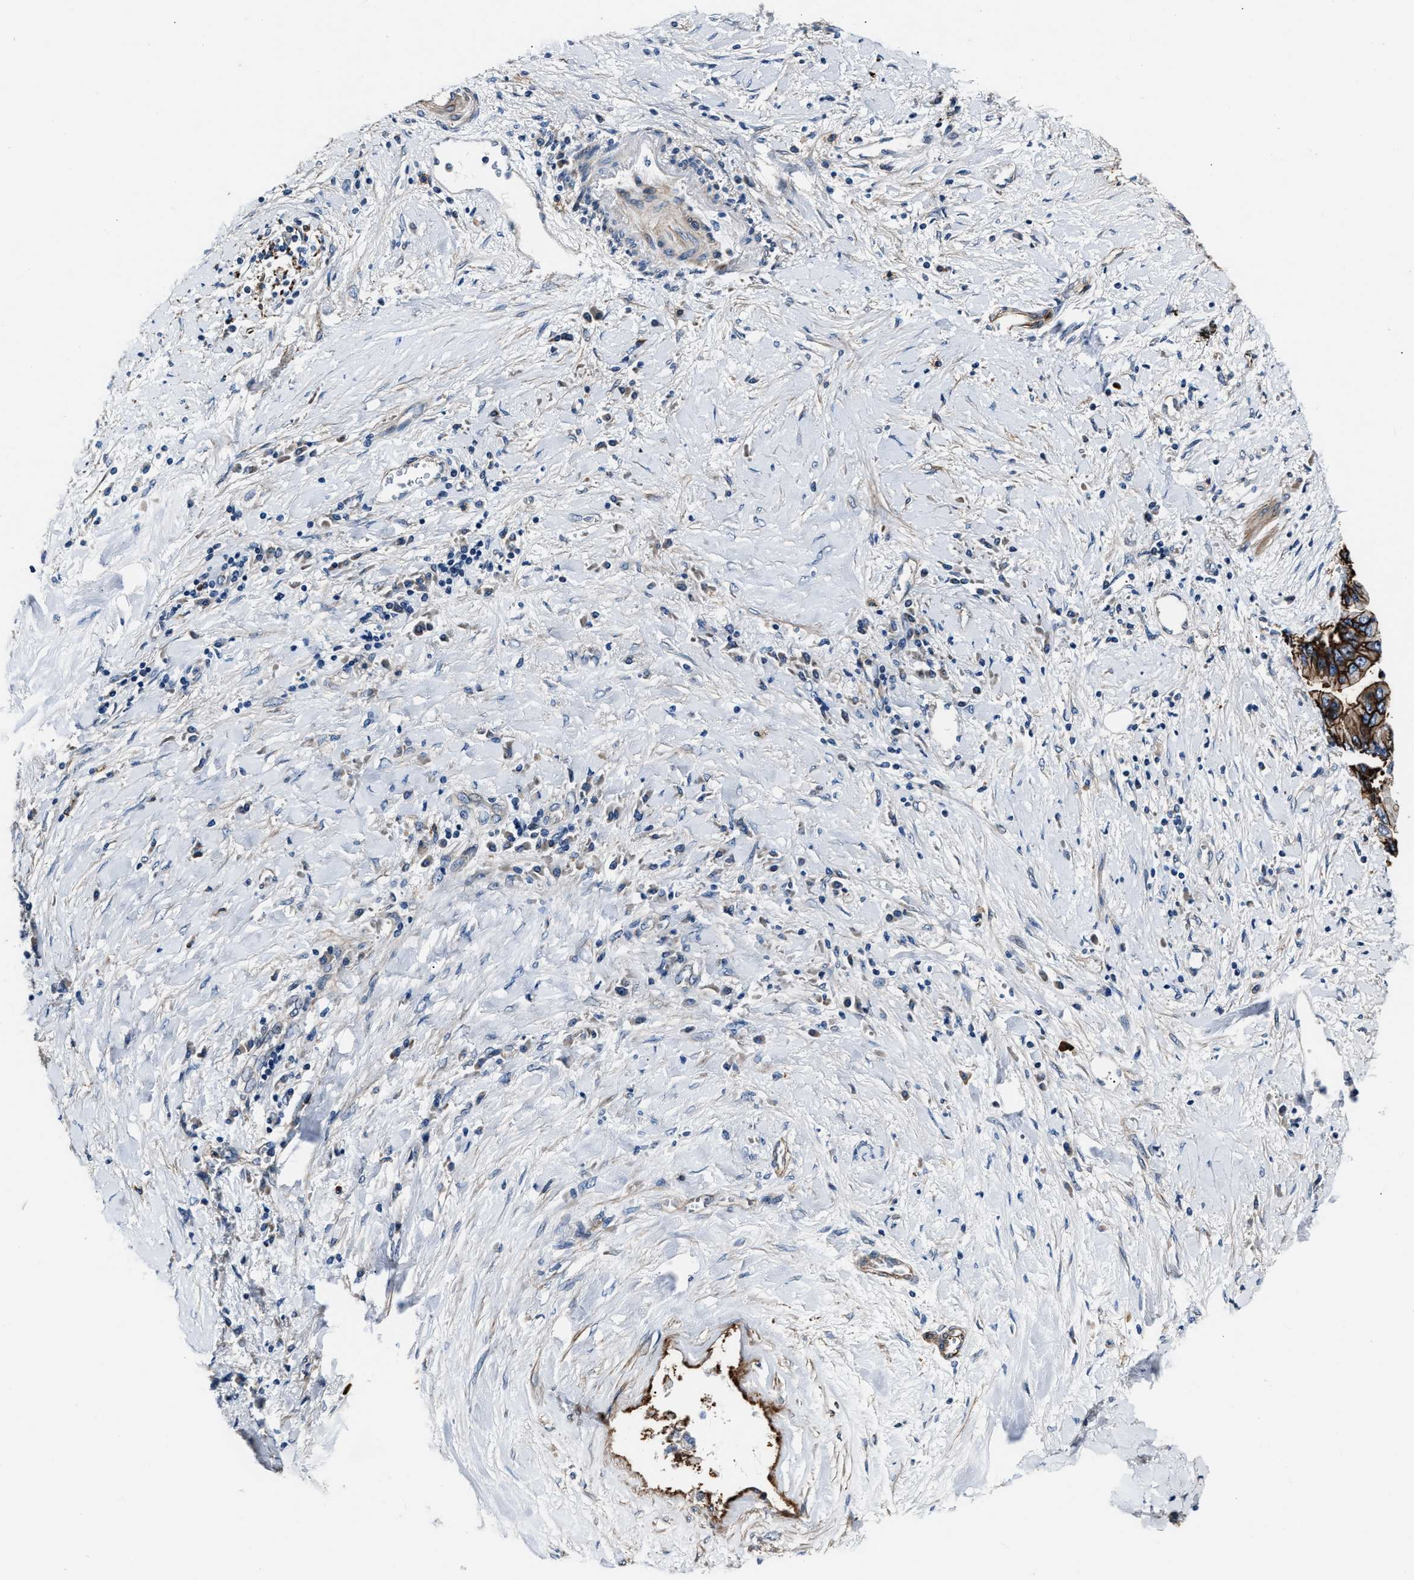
{"staining": {"intensity": "strong", "quantity": "<25%", "location": "cytoplasmic/membranous"}, "tissue": "liver cancer", "cell_type": "Tumor cells", "image_type": "cancer", "snomed": [{"axis": "morphology", "description": "Cholangiocarcinoma"}, {"axis": "topography", "description": "Liver"}], "caption": "Tumor cells display strong cytoplasmic/membranous expression in about <25% of cells in liver cholangiocarcinoma. (DAB (3,3'-diaminobenzidine) IHC, brown staining for protein, blue staining for nuclei).", "gene": "MPDZ", "patient": {"sex": "male", "age": 50}}